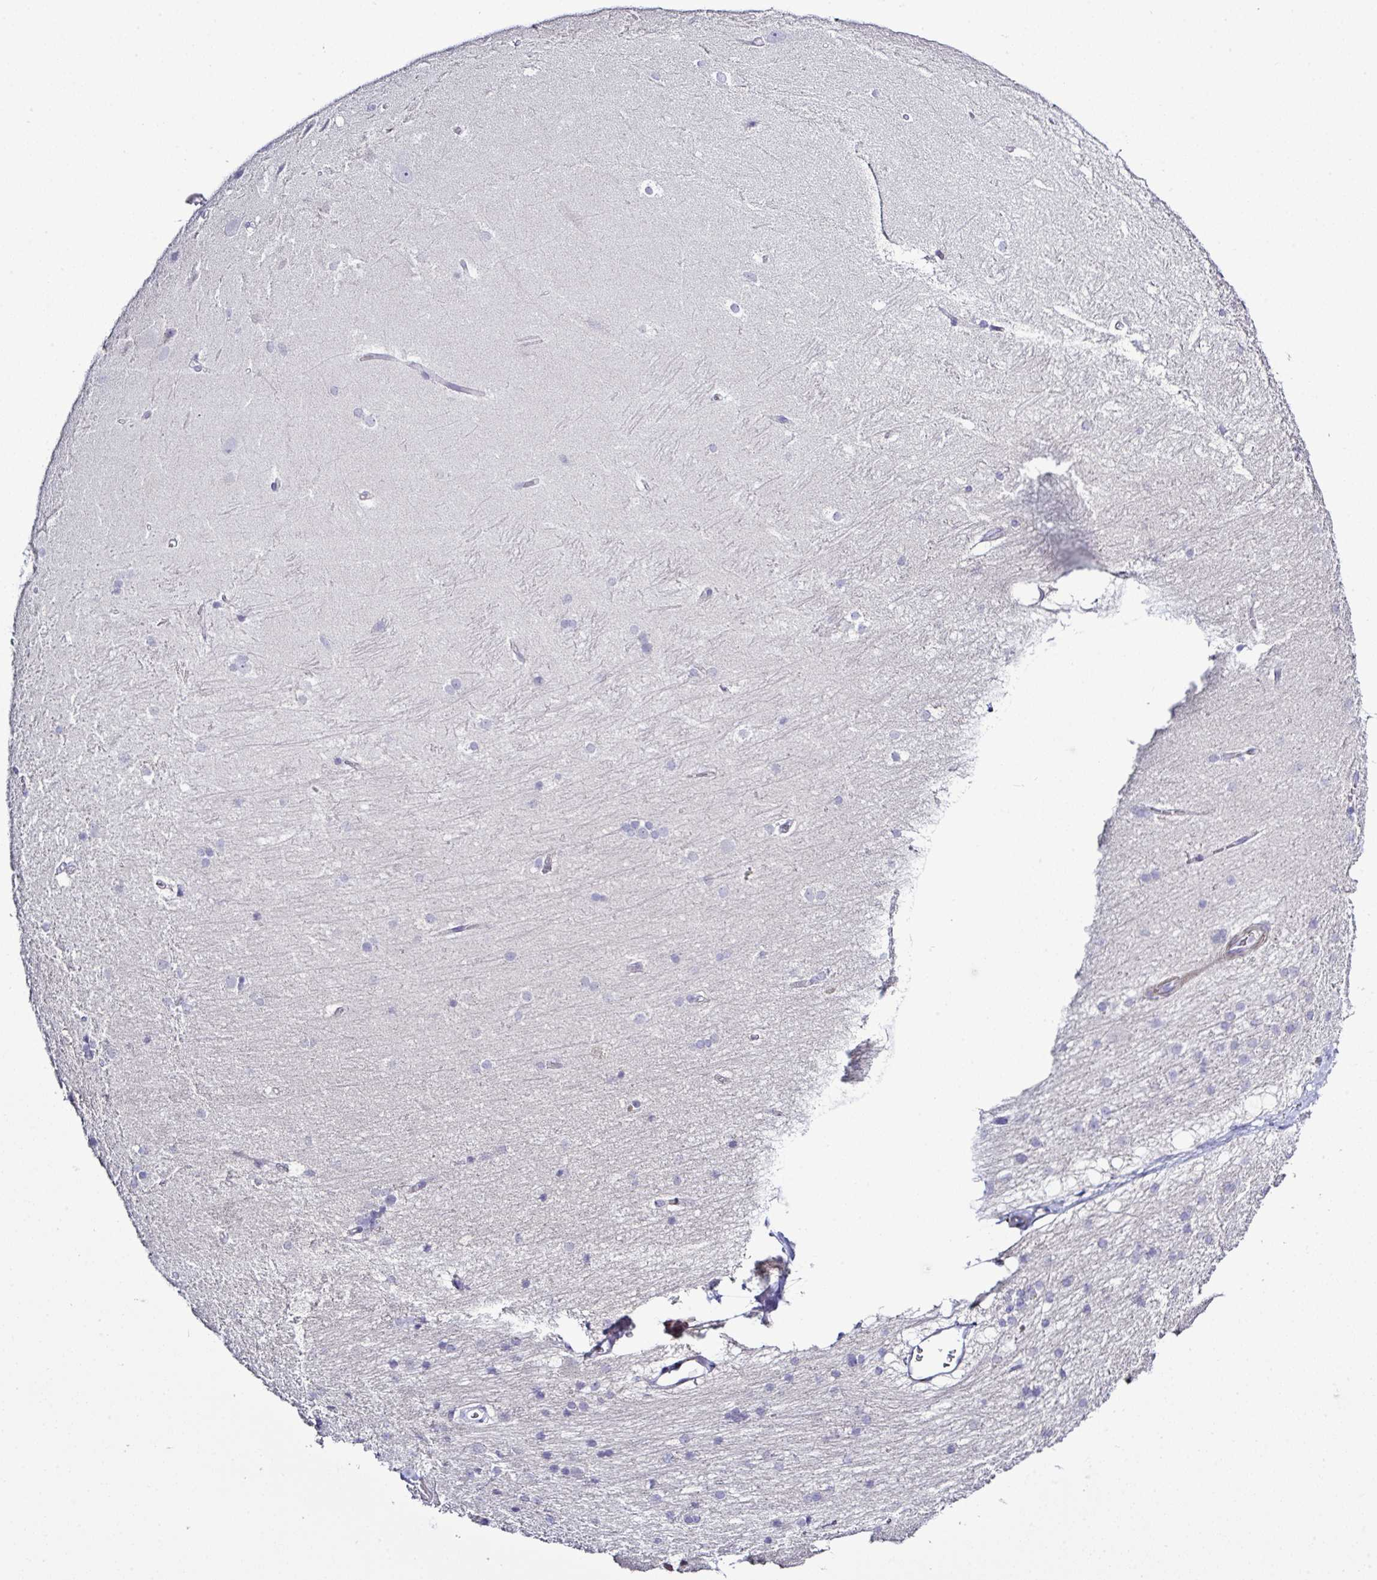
{"staining": {"intensity": "negative", "quantity": "none", "location": "none"}, "tissue": "hippocampus", "cell_type": "Glial cells", "image_type": "normal", "snomed": [{"axis": "morphology", "description": "Normal tissue, NOS"}, {"axis": "topography", "description": "Cerebral cortex"}, {"axis": "topography", "description": "Hippocampus"}], "caption": "Immunohistochemistry micrograph of unremarkable hippocampus: human hippocampus stained with DAB (3,3'-diaminobenzidine) shows no significant protein positivity in glial cells. (Brightfield microscopy of DAB (3,3'-diaminobenzidine) IHC at high magnification).", "gene": "MED11", "patient": {"sex": "female", "age": 19}}